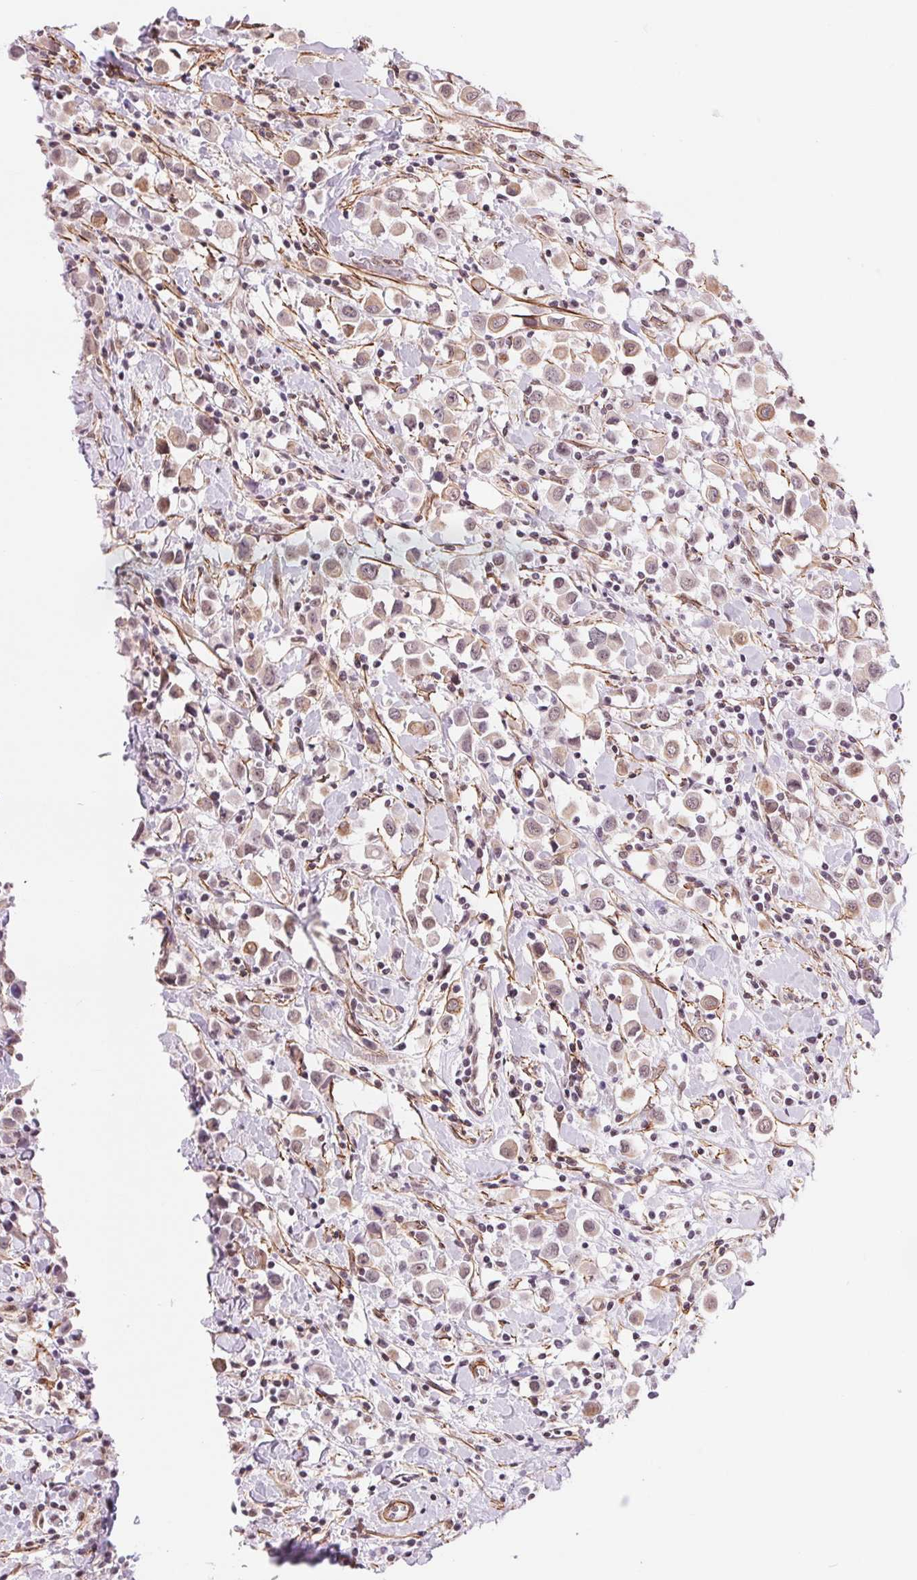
{"staining": {"intensity": "weak", "quantity": ">75%", "location": "cytoplasmic/membranous,nuclear"}, "tissue": "breast cancer", "cell_type": "Tumor cells", "image_type": "cancer", "snomed": [{"axis": "morphology", "description": "Duct carcinoma"}, {"axis": "topography", "description": "Breast"}], "caption": "Weak cytoplasmic/membranous and nuclear expression is identified in about >75% of tumor cells in breast cancer.", "gene": "BCAT1", "patient": {"sex": "female", "age": 61}}